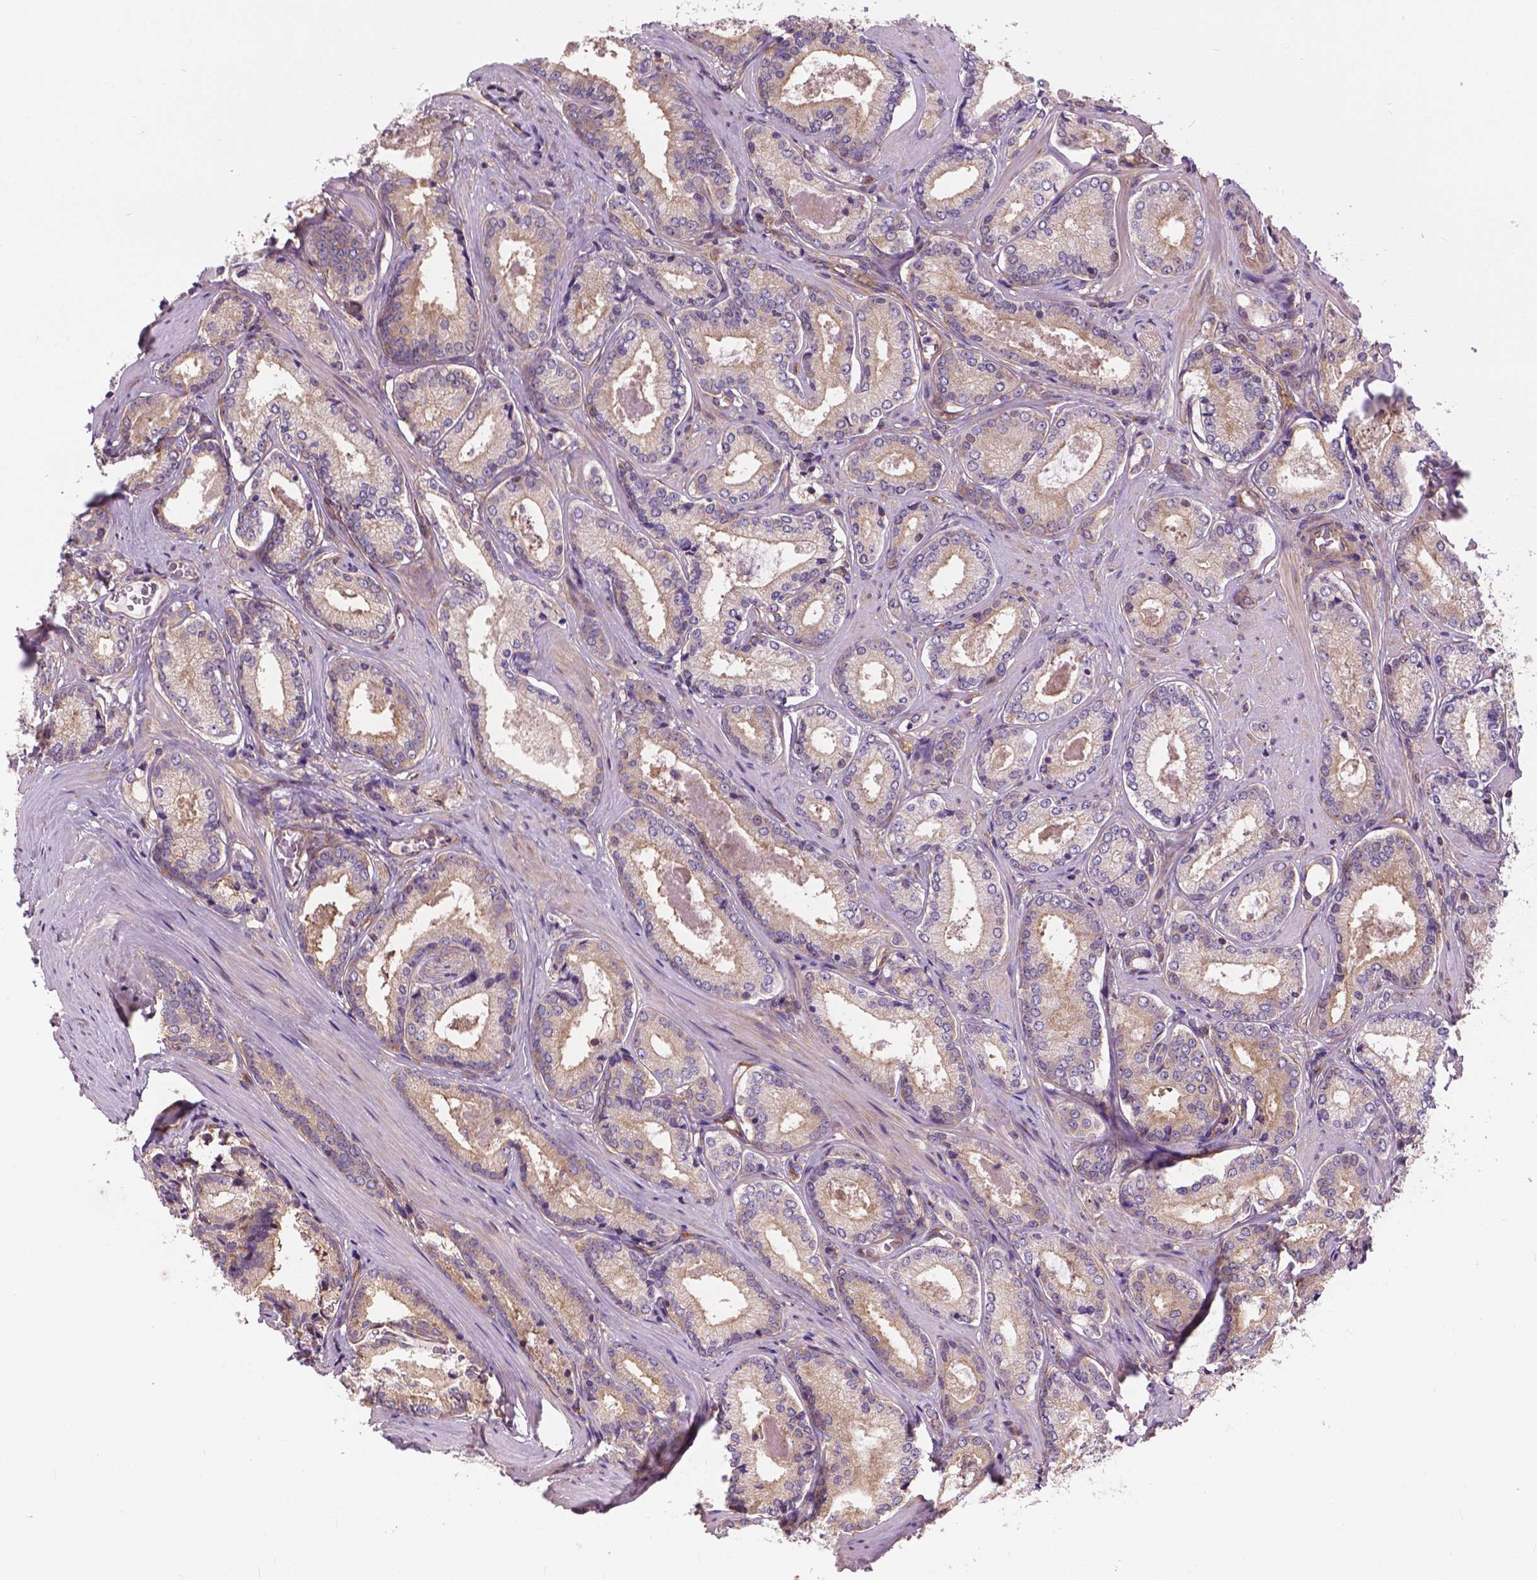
{"staining": {"intensity": "negative", "quantity": "none", "location": "none"}, "tissue": "prostate cancer", "cell_type": "Tumor cells", "image_type": "cancer", "snomed": [{"axis": "morphology", "description": "Adenocarcinoma, Low grade"}, {"axis": "topography", "description": "Prostate"}], "caption": "There is no significant positivity in tumor cells of prostate cancer (adenocarcinoma (low-grade)). (Brightfield microscopy of DAB immunohistochemistry at high magnification).", "gene": "MZT1", "patient": {"sex": "male", "age": 56}}